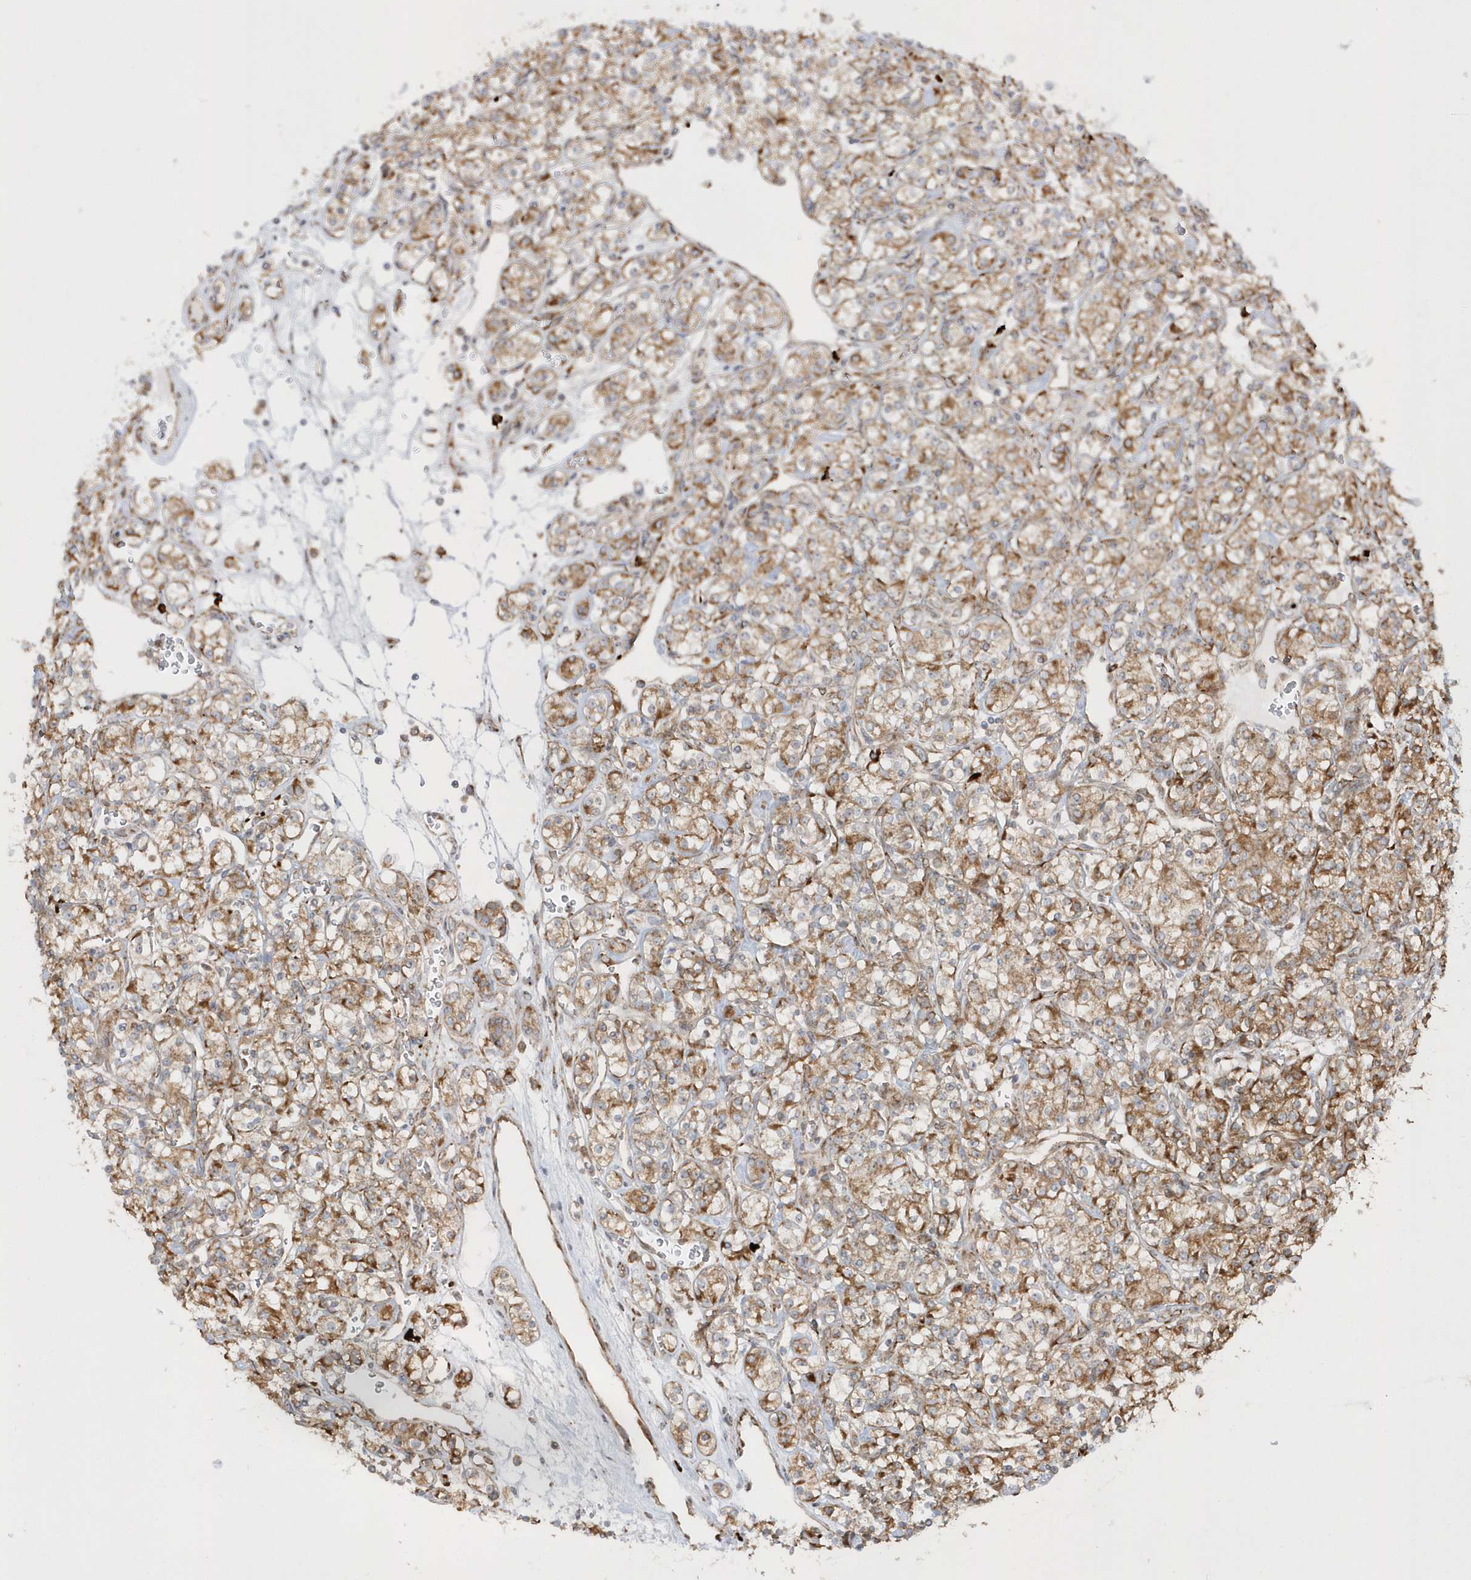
{"staining": {"intensity": "moderate", "quantity": ">75%", "location": "cytoplasmic/membranous"}, "tissue": "renal cancer", "cell_type": "Tumor cells", "image_type": "cancer", "snomed": [{"axis": "morphology", "description": "Adenocarcinoma, NOS"}, {"axis": "topography", "description": "Kidney"}], "caption": "Renal cancer stained for a protein (brown) exhibits moderate cytoplasmic/membranous positive expression in approximately >75% of tumor cells.", "gene": "SH3BP2", "patient": {"sex": "male", "age": 77}}